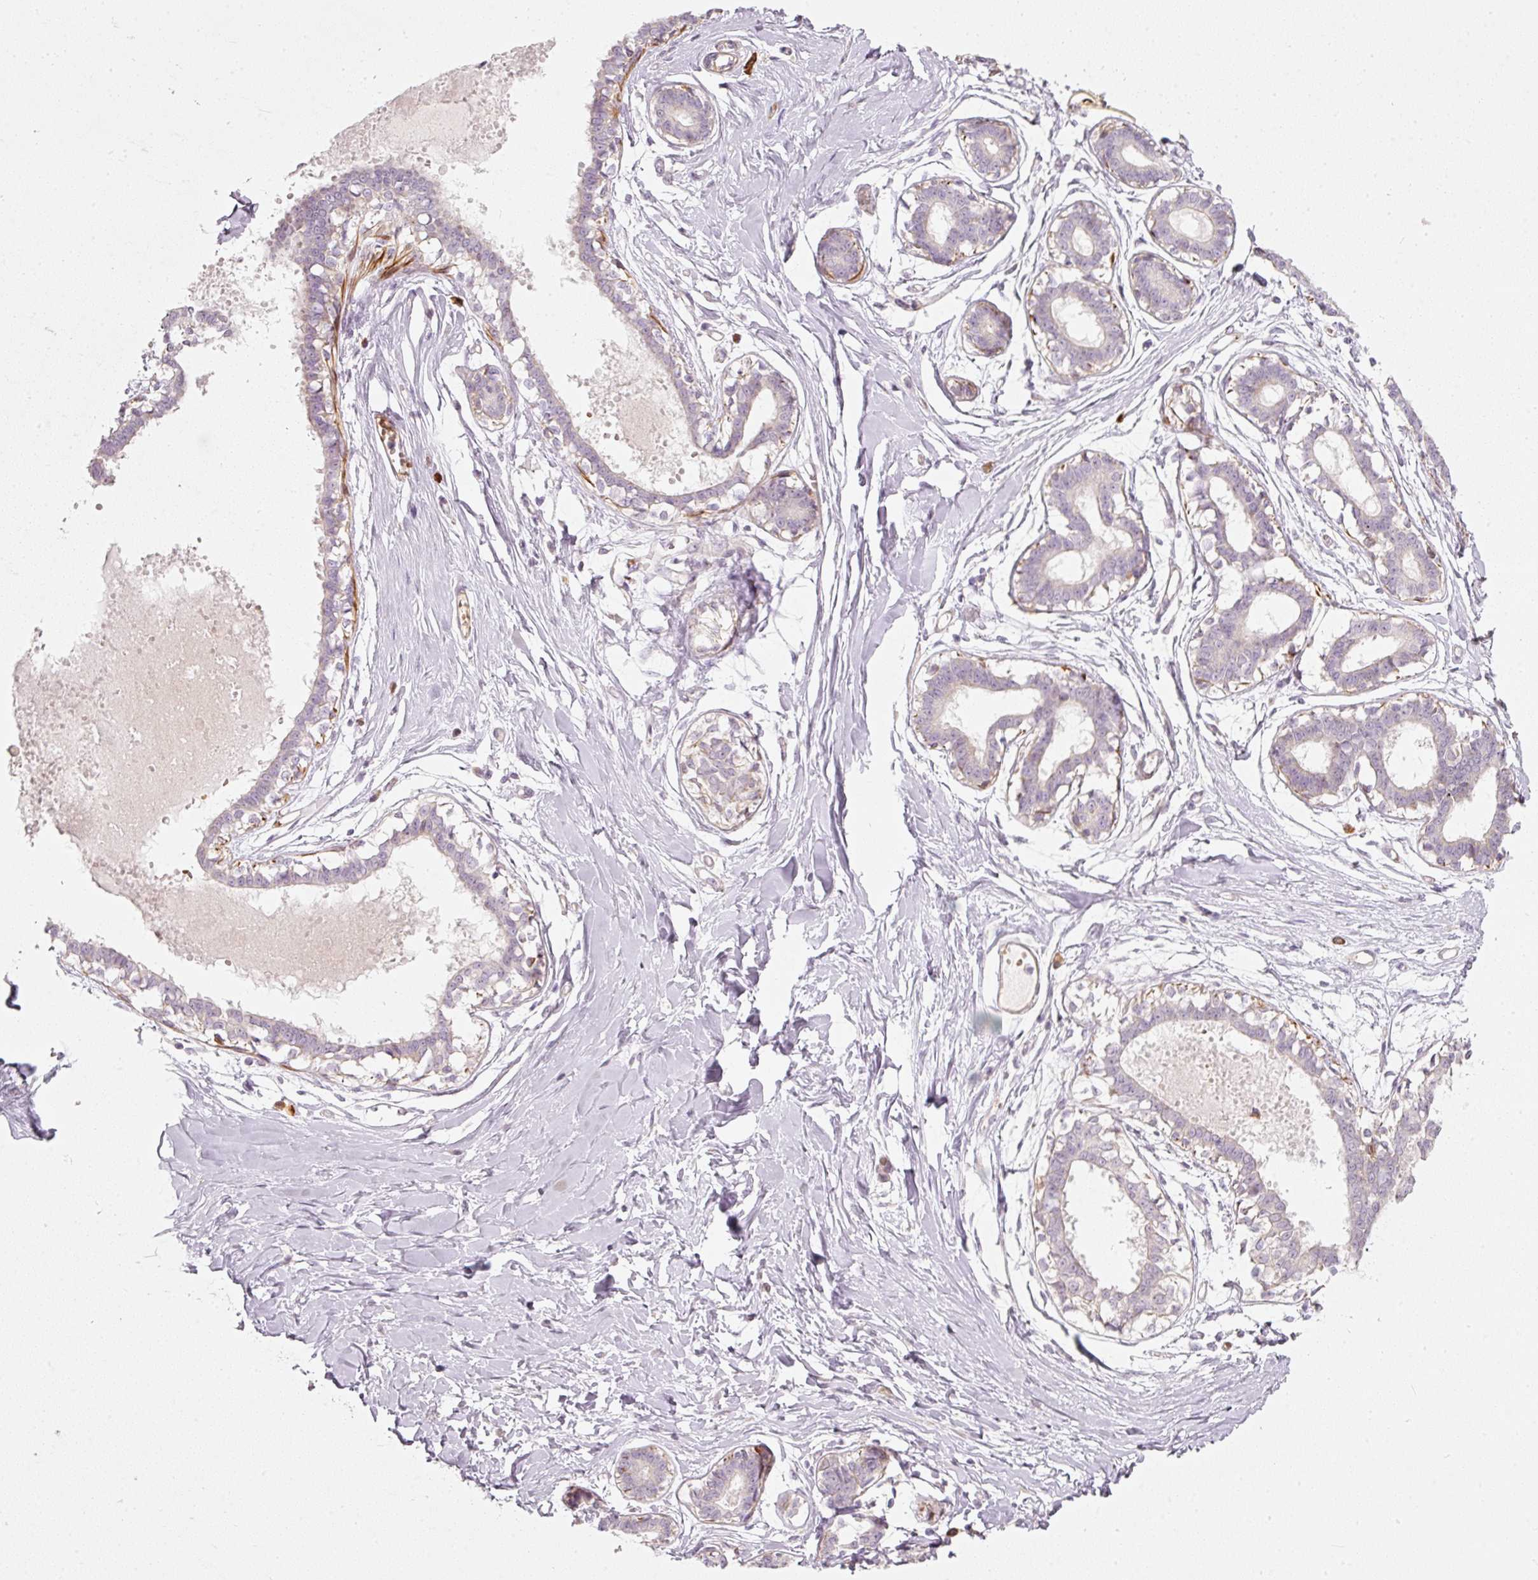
{"staining": {"intensity": "negative", "quantity": "none", "location": "none"}, "tissue": "breast", "cell_type": "Glandular cells", "image_type": "normal", "snomed": [{"axis": "morphology", "description": "Normal tissue, NOS"}, {"axis": "topography", "description": "Breast"}], "caption": "Breast was stained to show a protein in brown. There is no significant positivity in glandular cells. (Brightfield microscopy of DAB (3,3'-diaminobenzidine) IHC at high magnification).", "gene": "KCNQ1", "patient": {"sex": "female", "age": 45}}